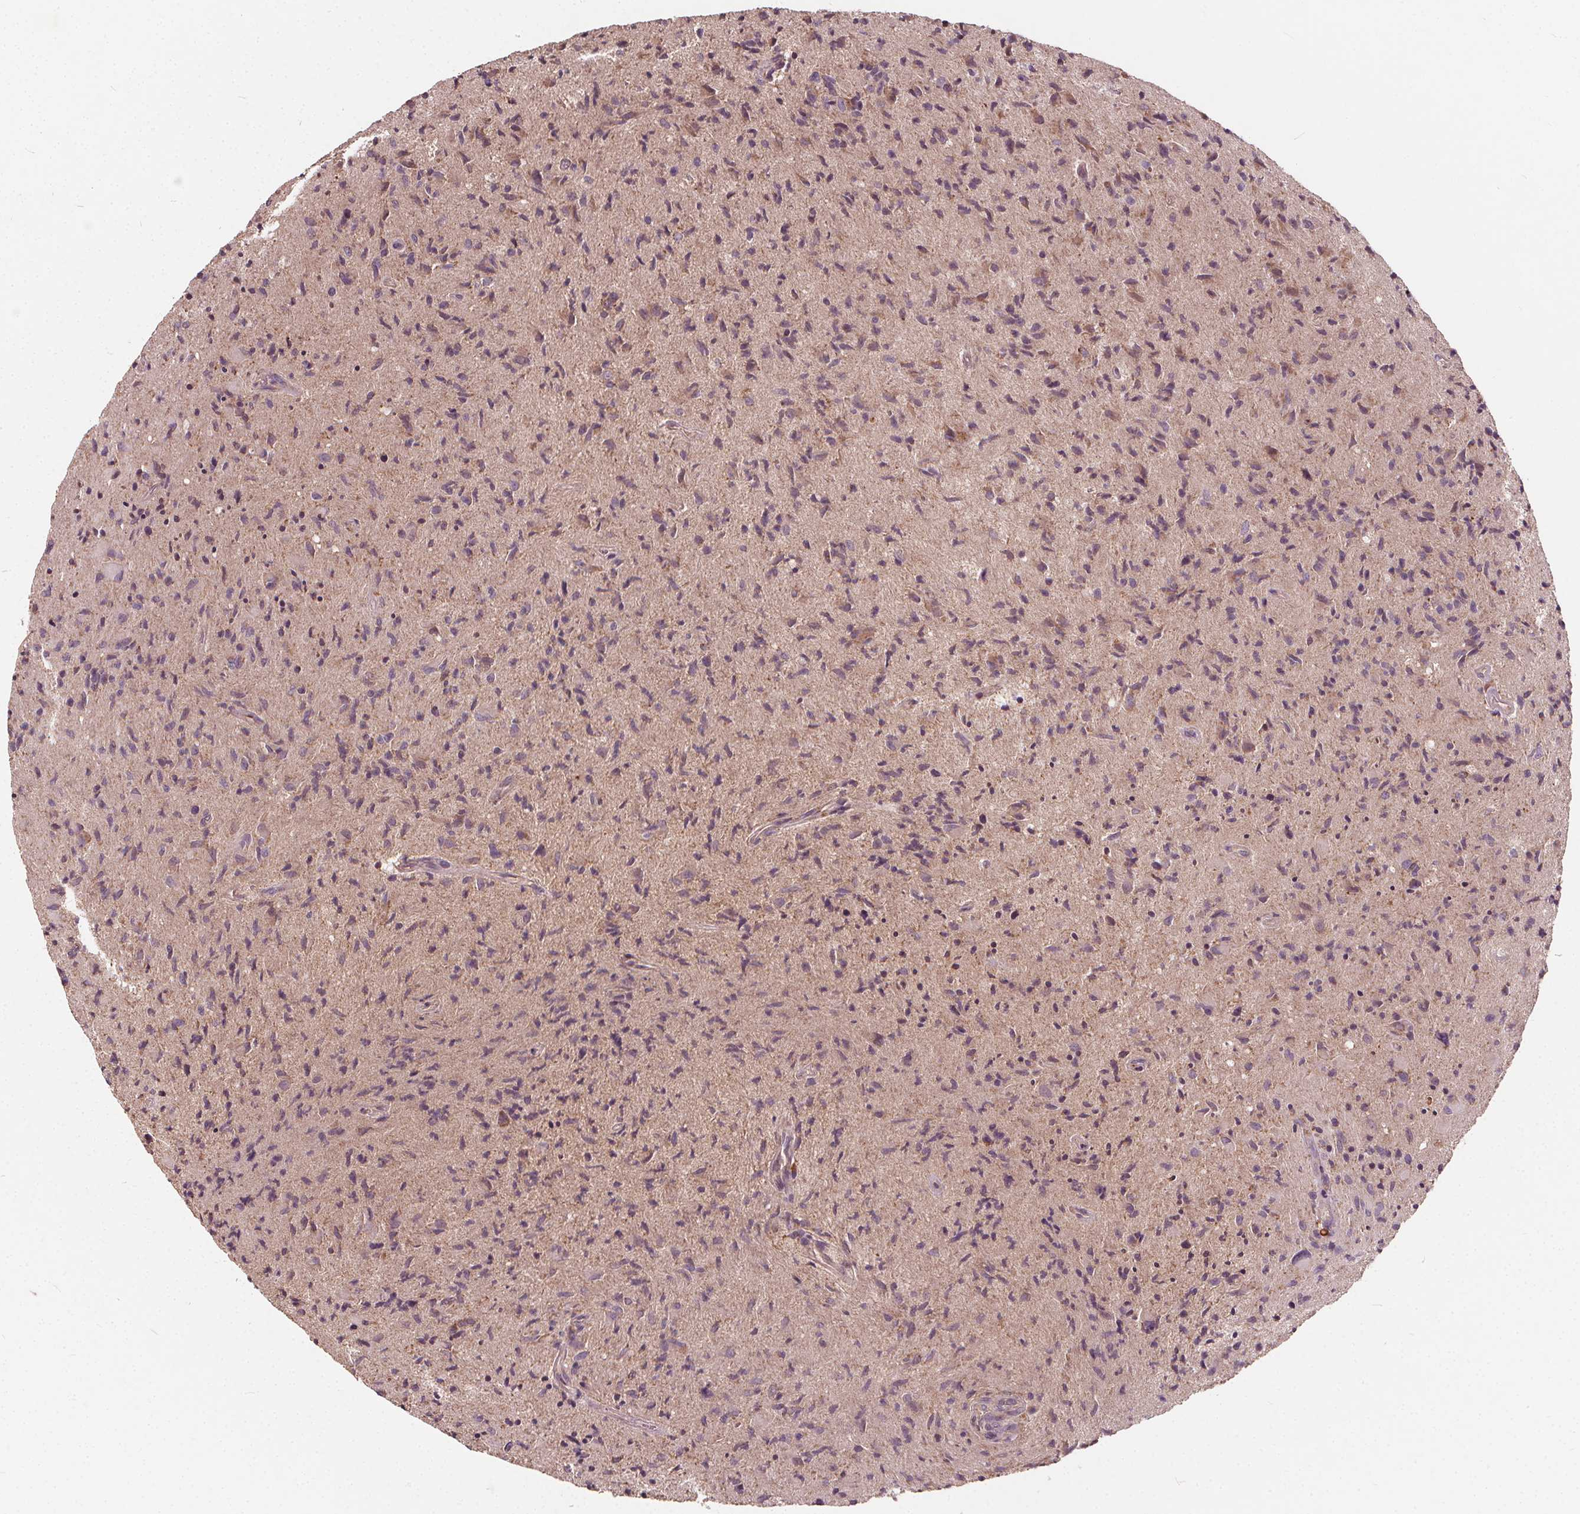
{"staining": {"intensity": "weak", "quantity": "<25%", "location": "cytoplasmic/membranous"}, "tissue": "glioma", "cell_type": "Tumor cells", "image_type": "cancer", "snomed": [{"axis": "morphology", "description": "Glioma, malignant, High grade"}, {"axis": "topography", "description": "Brain"}], "caption": "Immunohistochemistry histopathology image of neoplastic tissue: human malignant glioma (high-grade) stained with DAB (3,3'-diaminobenzidine) exhibits no significant protein positivity in tumor cells.", "gene": "ORAI2", "patient": {"sex": "male", "age": 54}}